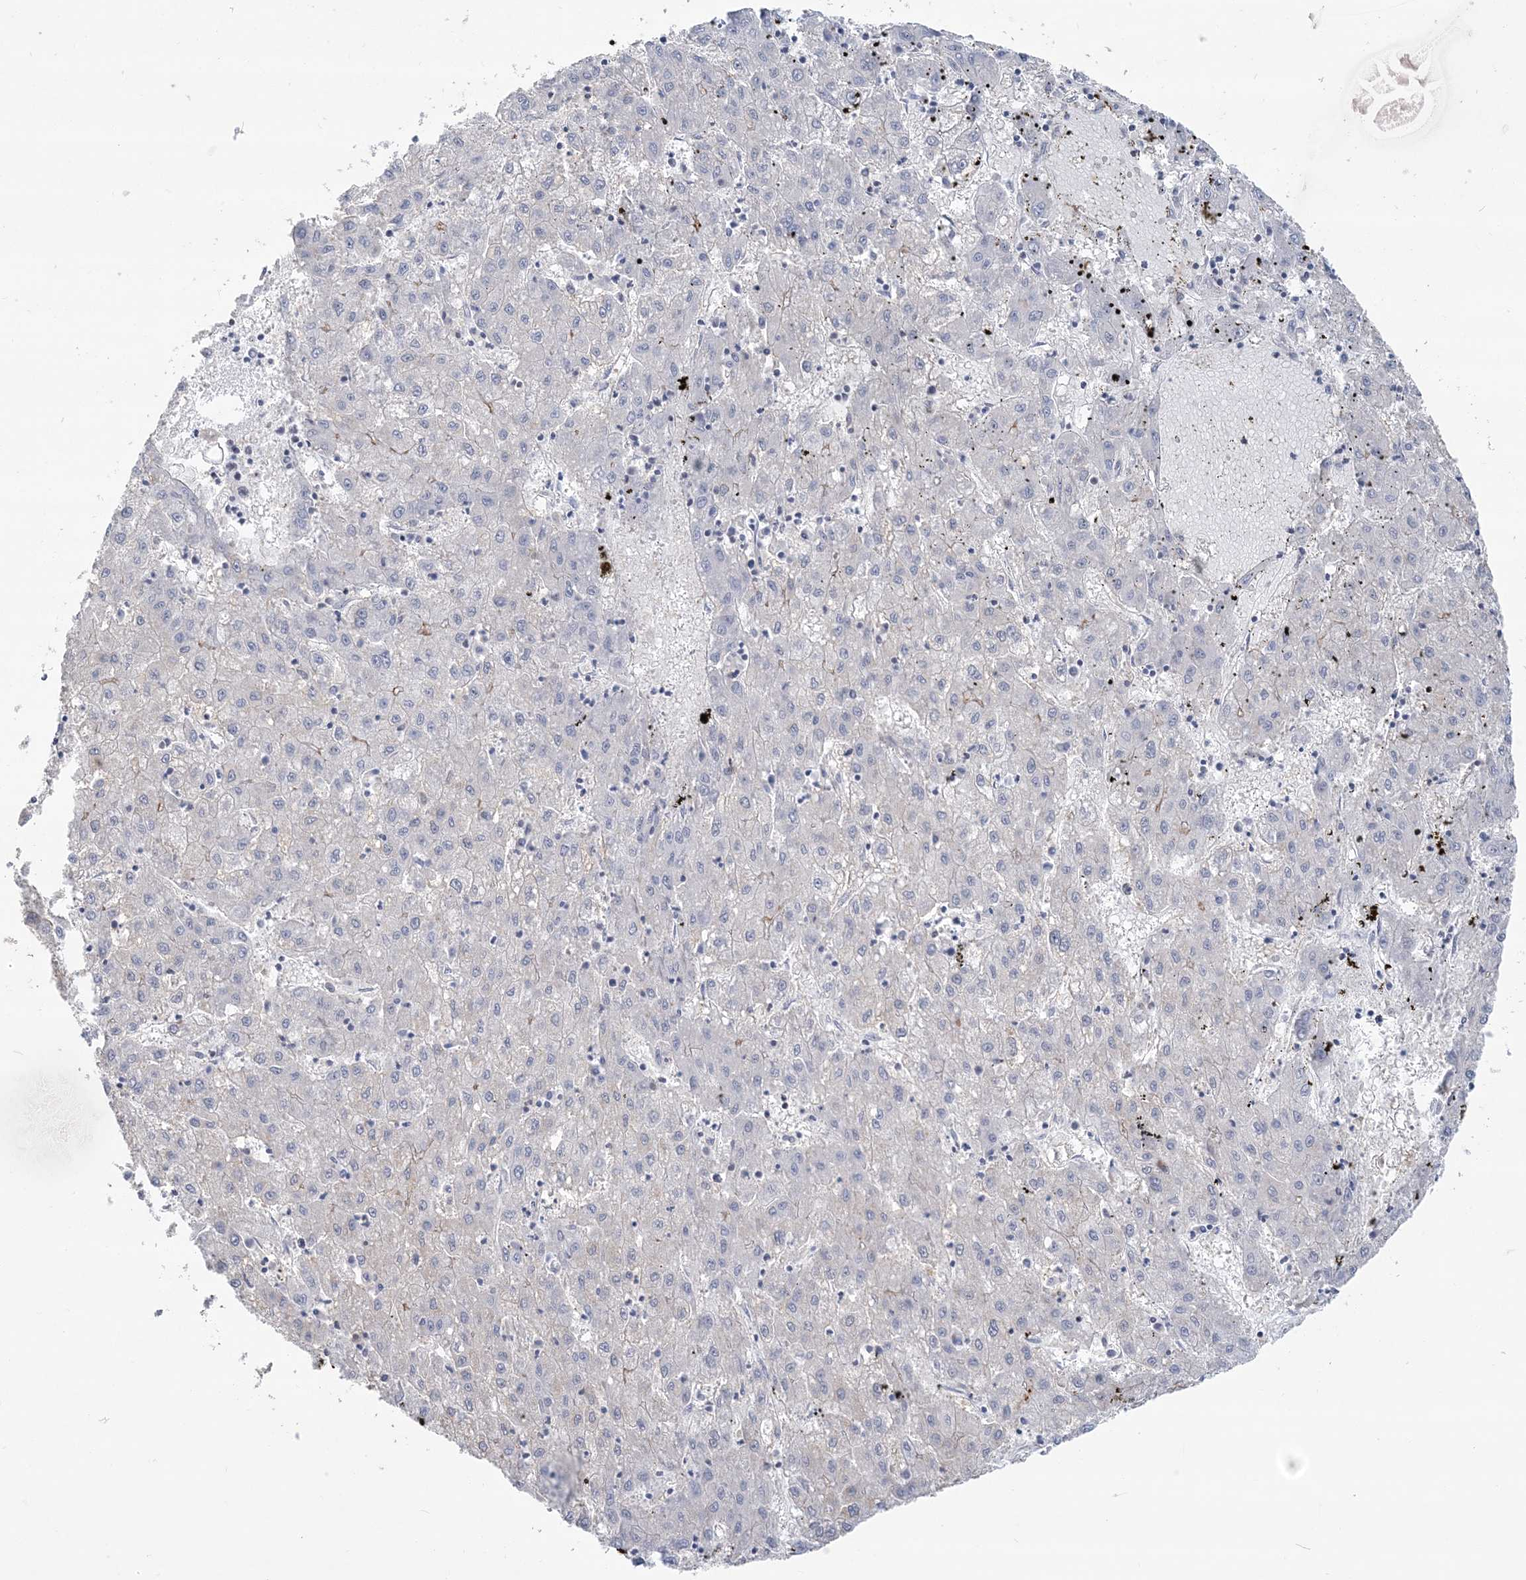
{"staining": {"intensity": "negative", "quantity": "none", "location": "none"}, "tissue": "liver cancer", "cell_type": "Tumor cells", "image_type": "cancer", "snomed": [{"axis": "morphology", "description": "Carcinoma, Hepatocellular, NOS"}, {"axis": "topography", "description": "Liver"}], "caption": "Photomicrograph shows no significant protein positivity in tumor cells of liver hepatocellular carcinoma.", "gene": "ANKS1A", "patient": {"sex": "male", "age": 72}}